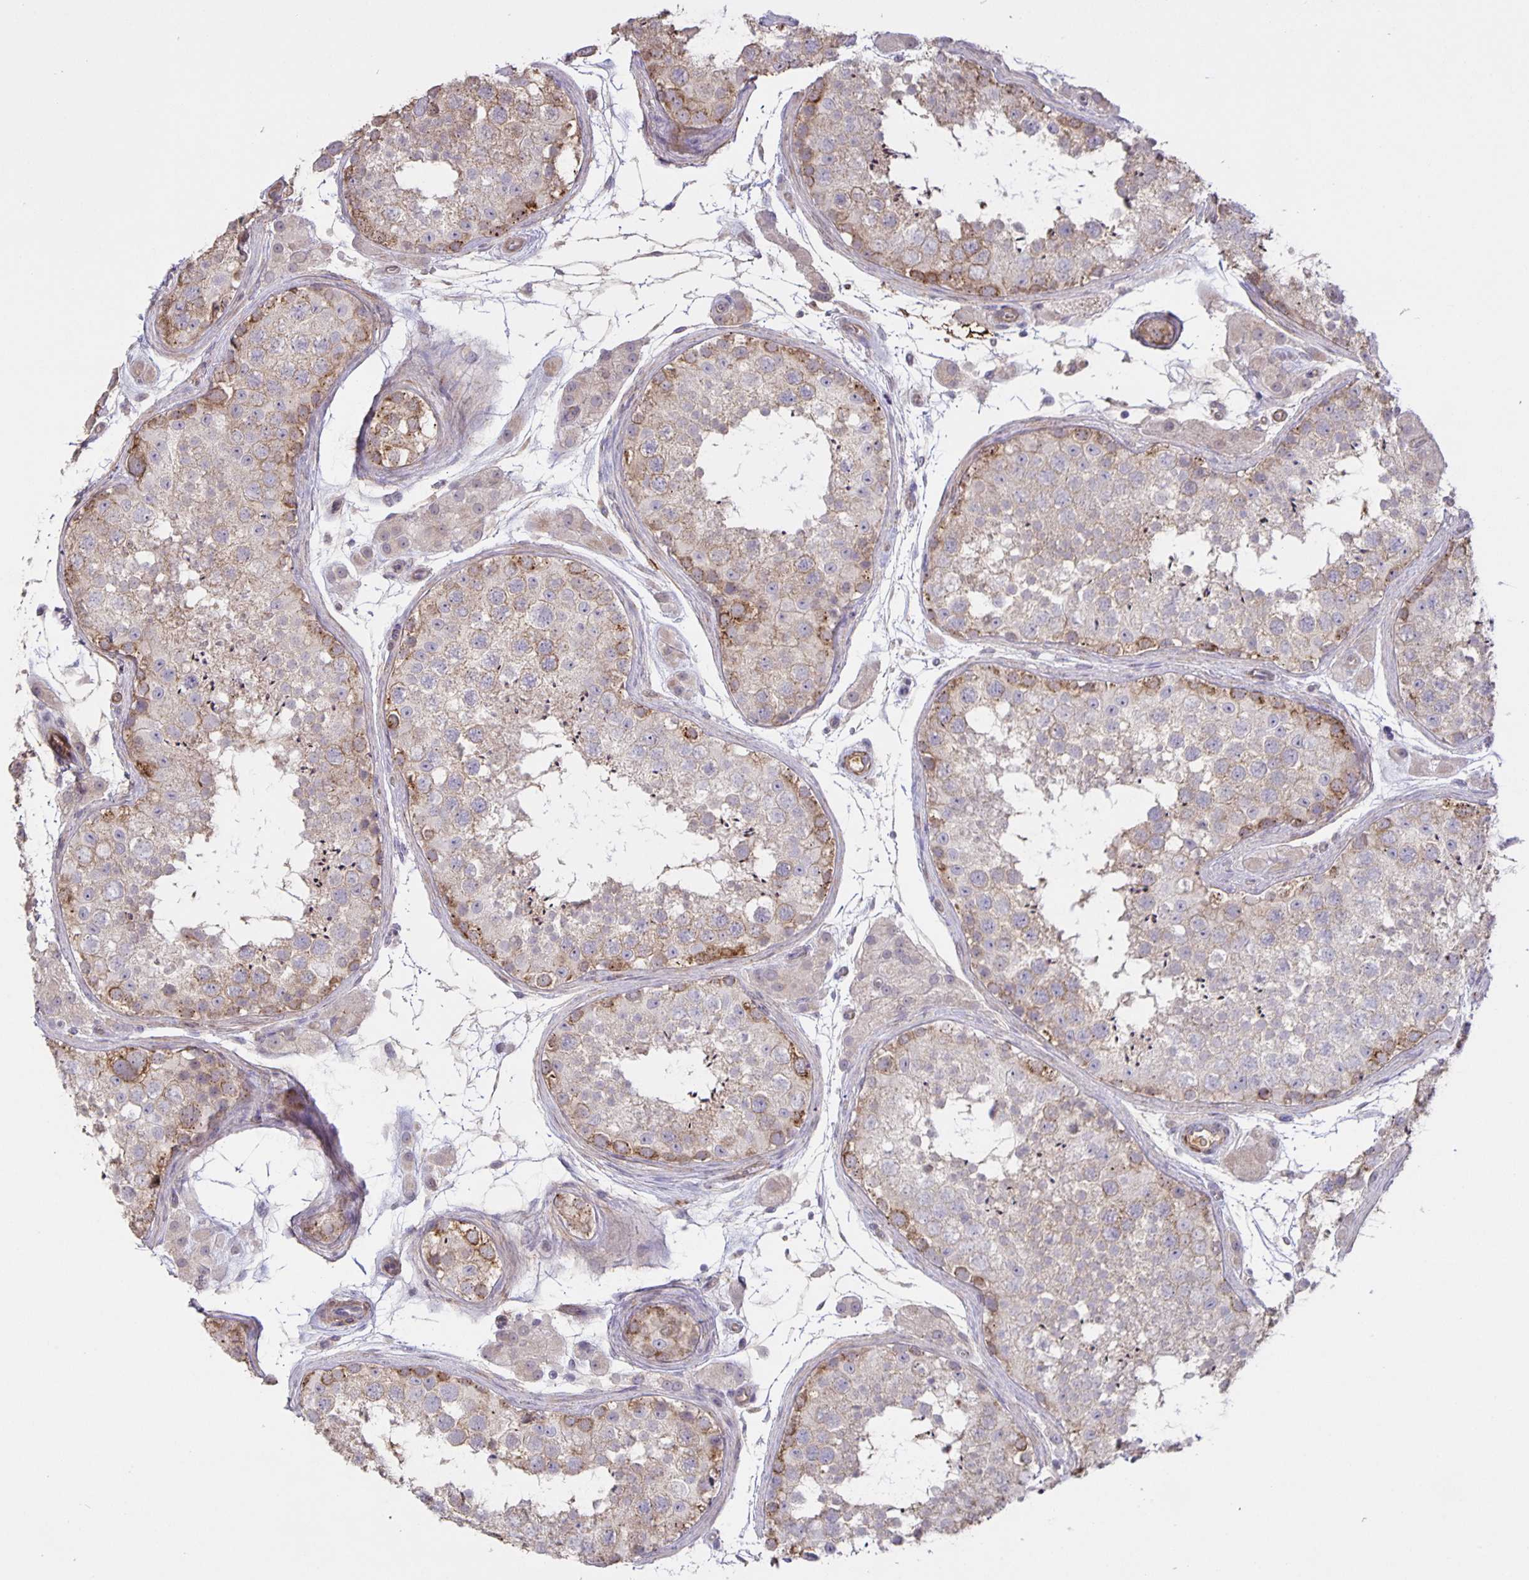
{"staining": {"intensity": "moderate", "quantity": "<25%", "location": "cytoplasmic/membranous"}, "tissue": "testis", "cell_type": "Cells in seminiferous ducts", "image_type": "normal", "snomed": [{"axis": "morphology", "description": "Normal tissue, NOS"}, {"axis": "topography", "description": "Testis"}], "caption": "Protein expression by immunohistochemistry (IHC) shows moderate cytoplasmic/membranous positivity in approximately <25% of cells in seminiferous ducts in unremarkable testis.", "gene": "SRCIN1", "patient": {"sex": "male", "age": 41}}